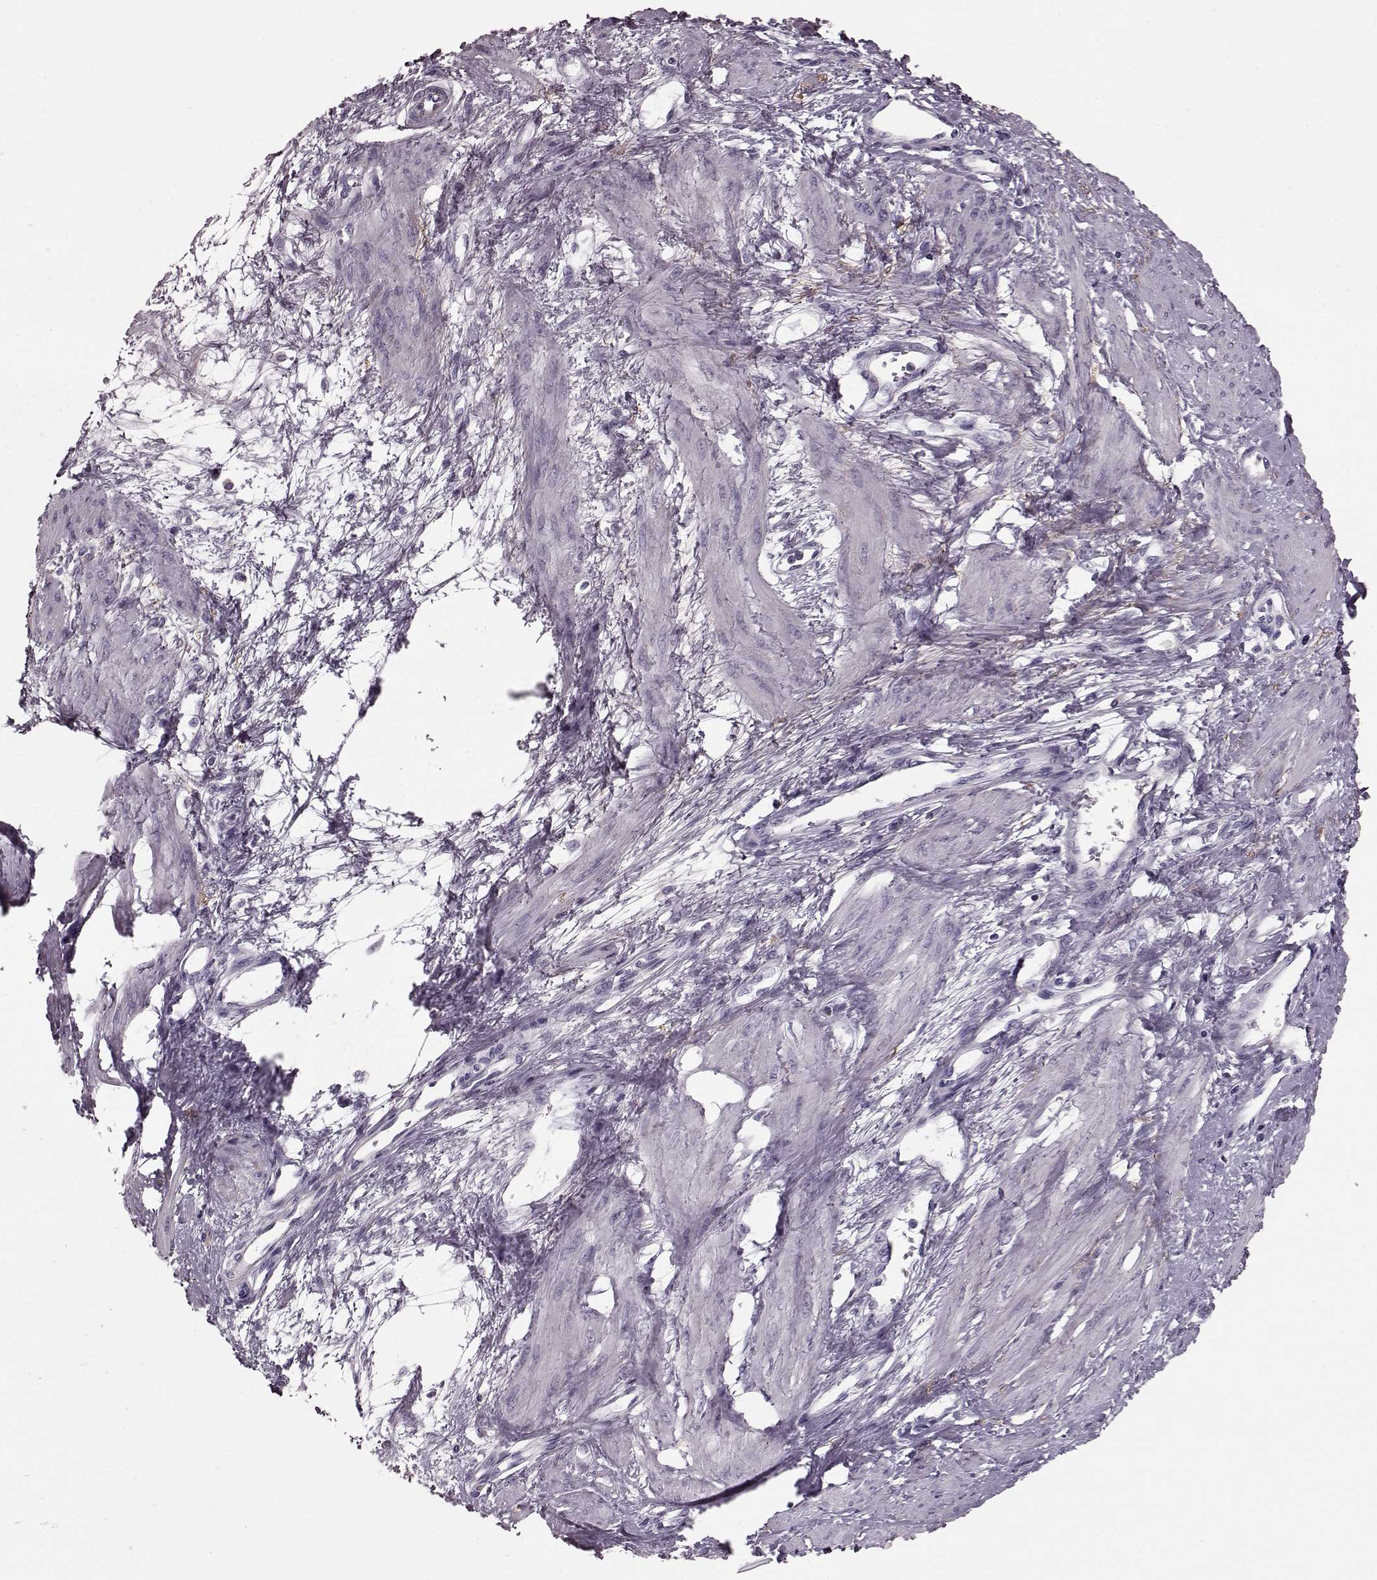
{"staining": {"intensity": "negative", "quantity": "none", "location": "none"}, "tissue": "smooth muscle", "cell_type": "Smooth muscle cells", "image_type": "normal", "snomed": [{"axis": "morphology", "description": "Normal tissue, NOS"}, {"axis": "topography", "description": "Smooth muscle"}, {"axis": "topography", "description": "Uterus"}], "caption": "Protein analysis of benign smooth muscle exhibits no significant staining in smooth muscle cells. (DAB immunohistochemistry (IHC), high magnification).", "gene": "CST7", "patient": {"sex": "female", "age": 39}}